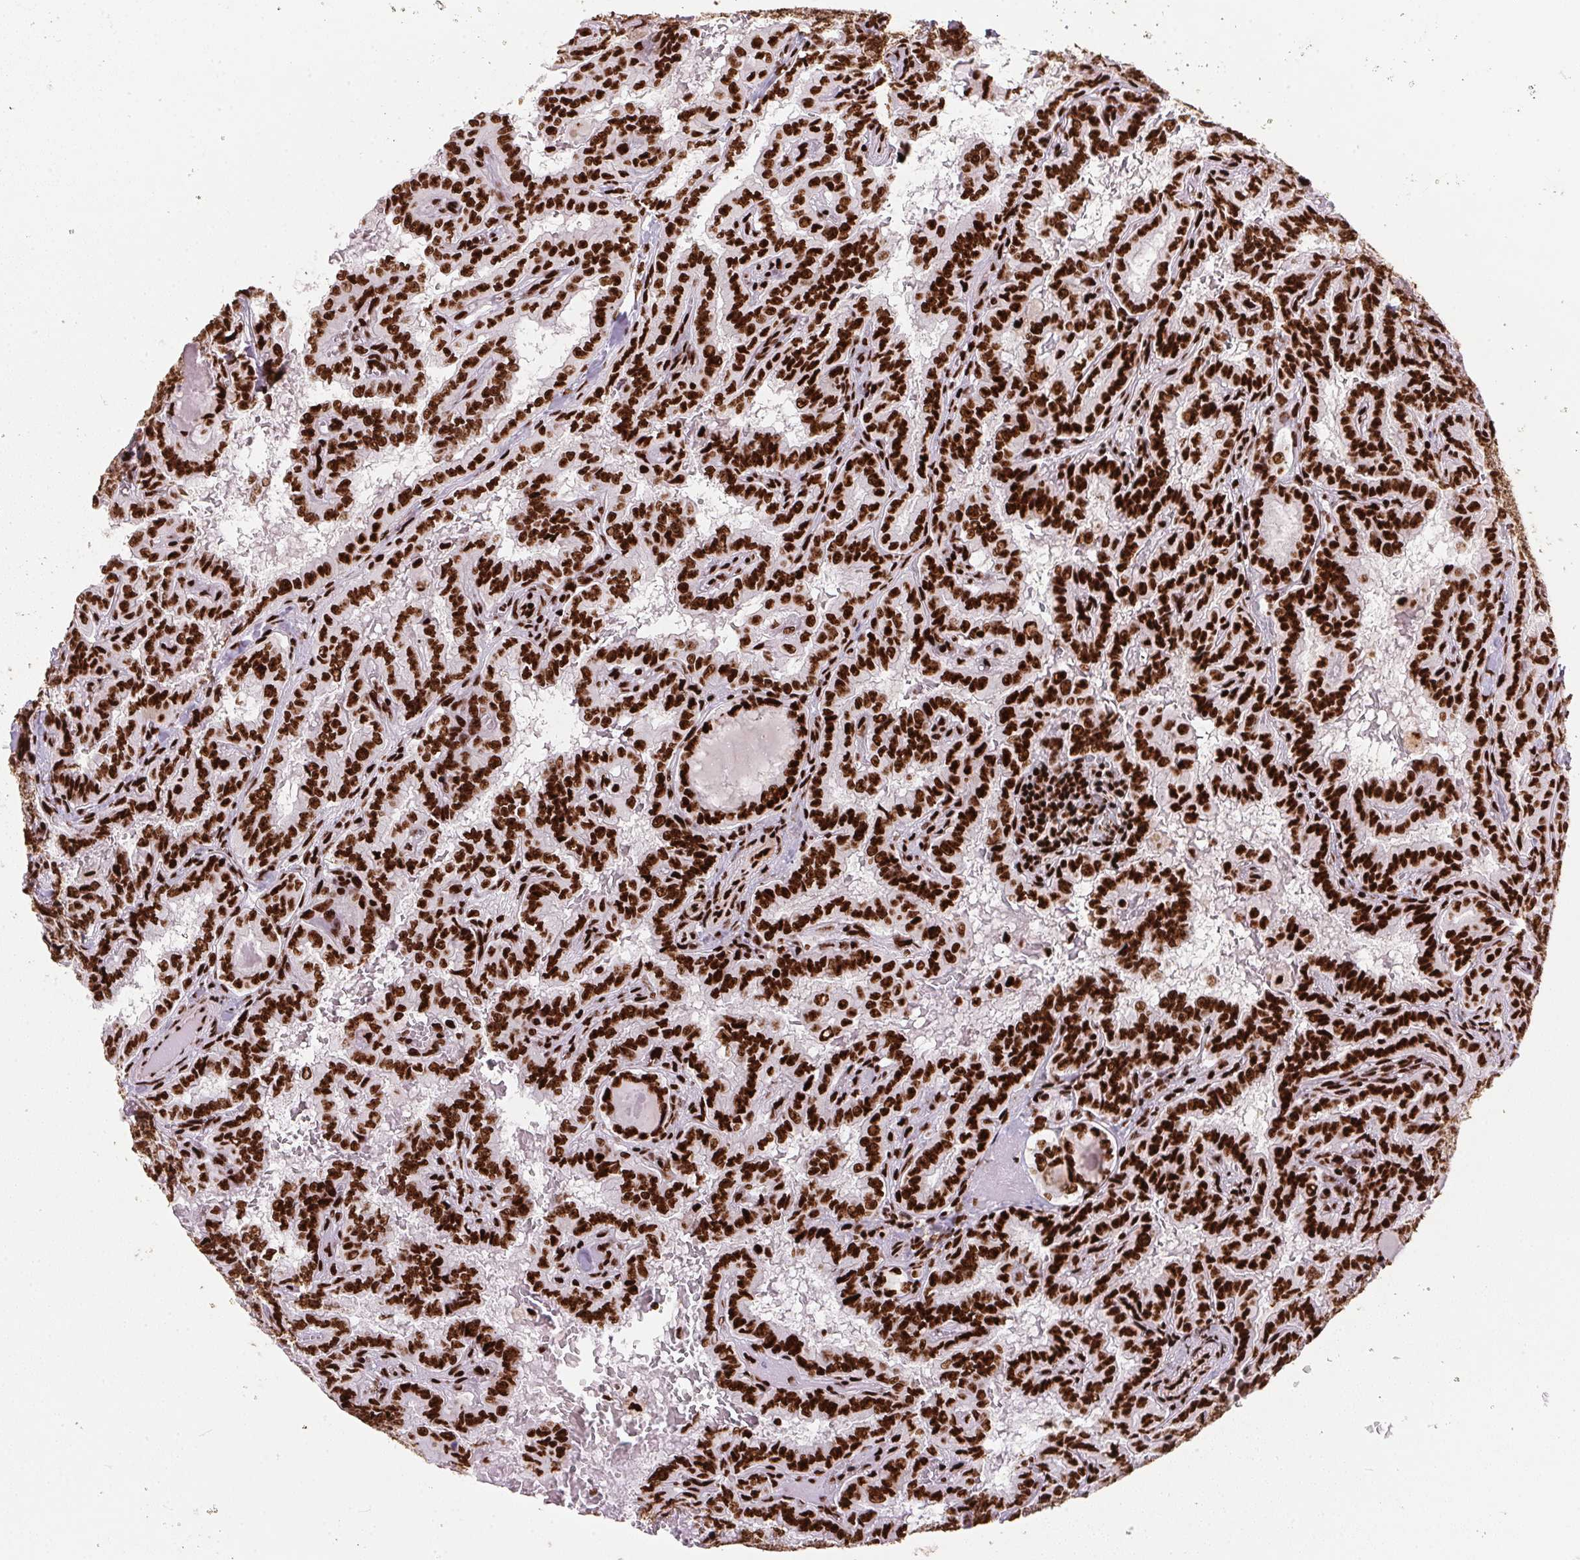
{"staining": {"intensity": "strong", "quantity": ">75%", "location": "nuclear"}, "tissue": "thyroid cancer", "cell_type": "Tumor cells", "image_type": "cancer", "snomed": [{"axis": "morphology", "description": "Papillary adenocarcinoma, NOS"}, {"axis": "topography", "description": "Thyroid gland"}], "caption": "A brown stain shows strong nuclear expression of a protein in papillary adenocarcinoma (thyroid) tumor cells.", "gene": "PAGE3", "patient": {"sex": "female", "age": 46}}